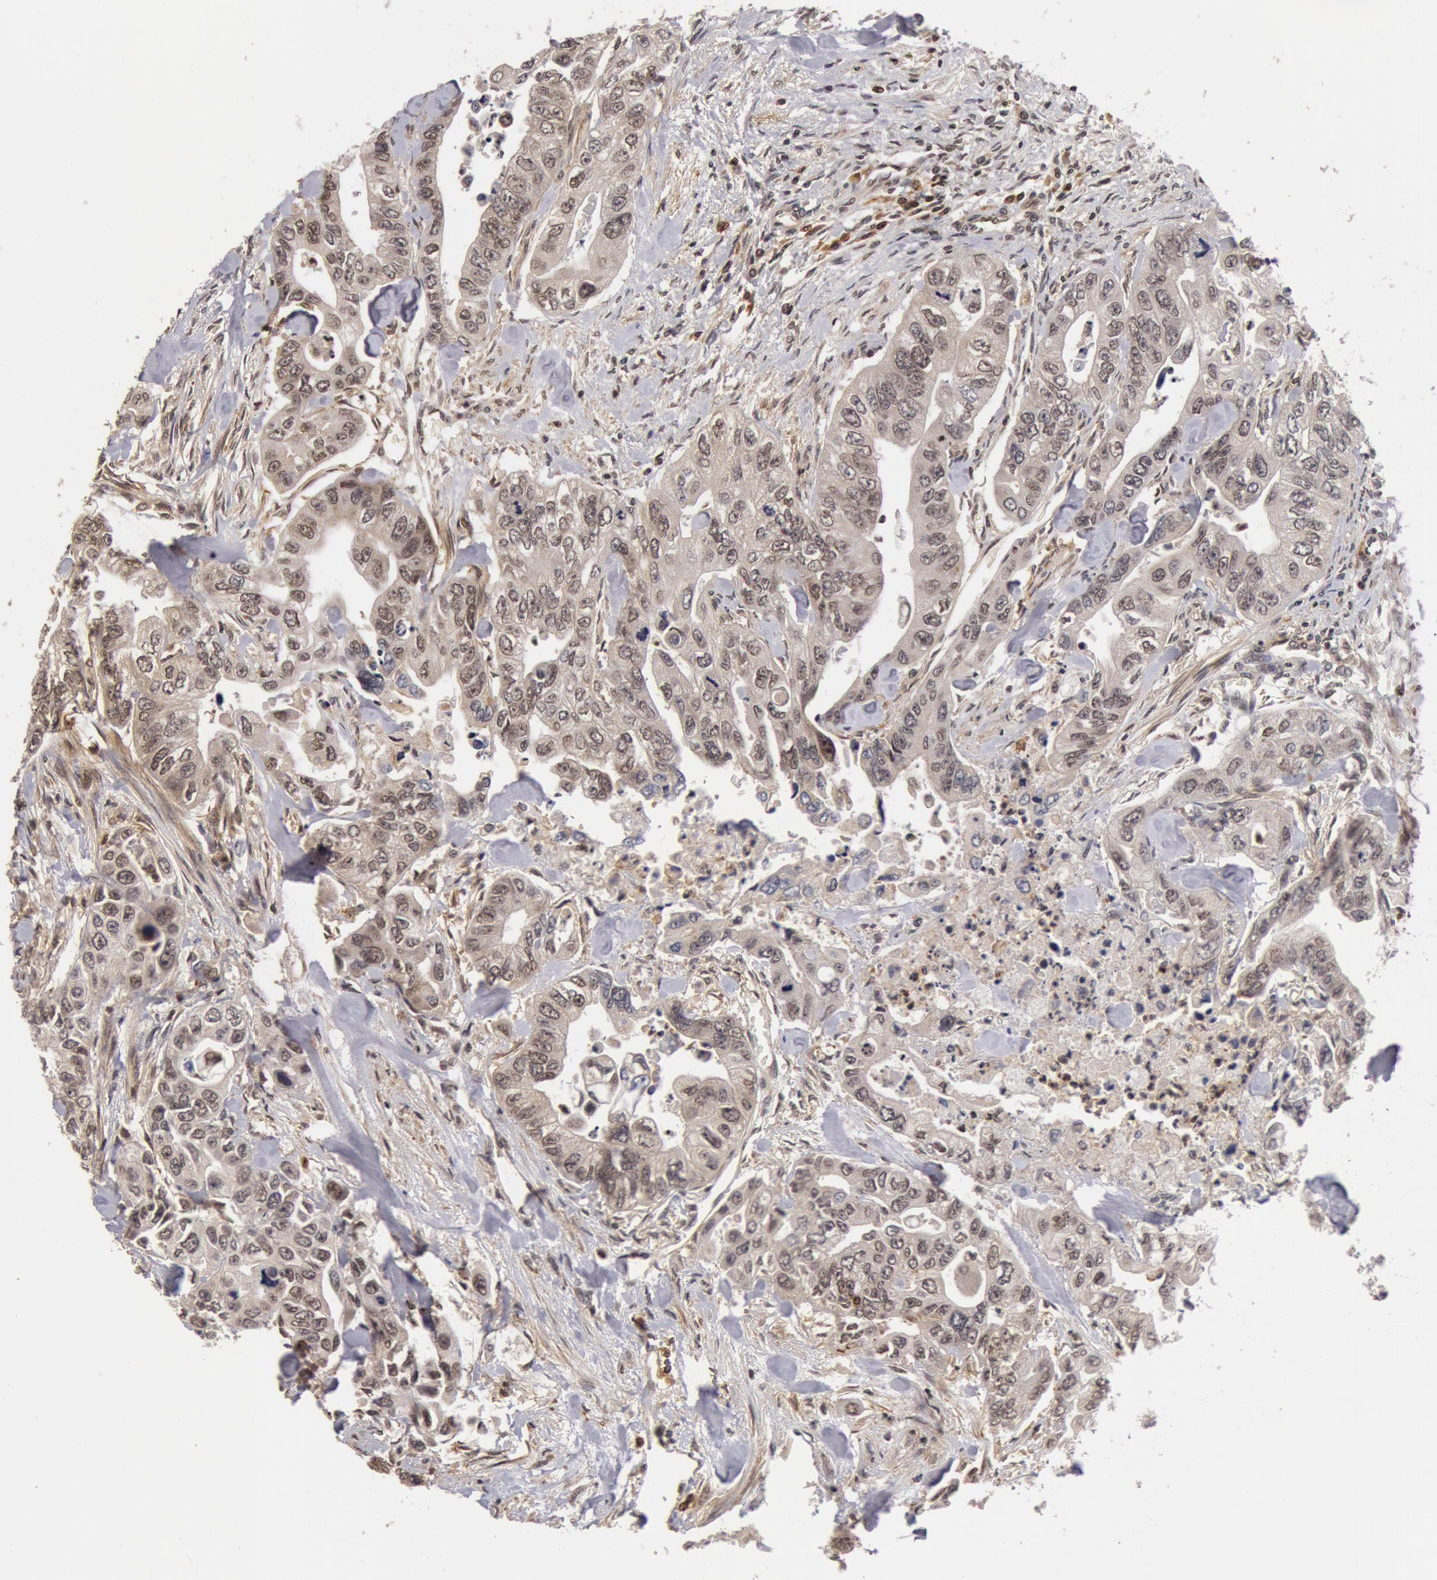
{"staining": {"intensity": "weak", "quantity": "<25%", "location": "nuclear"}, "tissue": "colorectal cancer", "cell_type": "Tumor cells", "image_type": "cancer", "snomed": [{"axis": "morphology", "description": "Adenocarcinoma, NOS"}, {"axis": "topography", "description": "Colon"}], "caption": "Colorectal cancer (adenocarcinoma) was stained to show a protein in brown. There is no significant staining in tumor cells.", "gene": "ZNF350", "patient": {"sex": "female", "age": 11}}